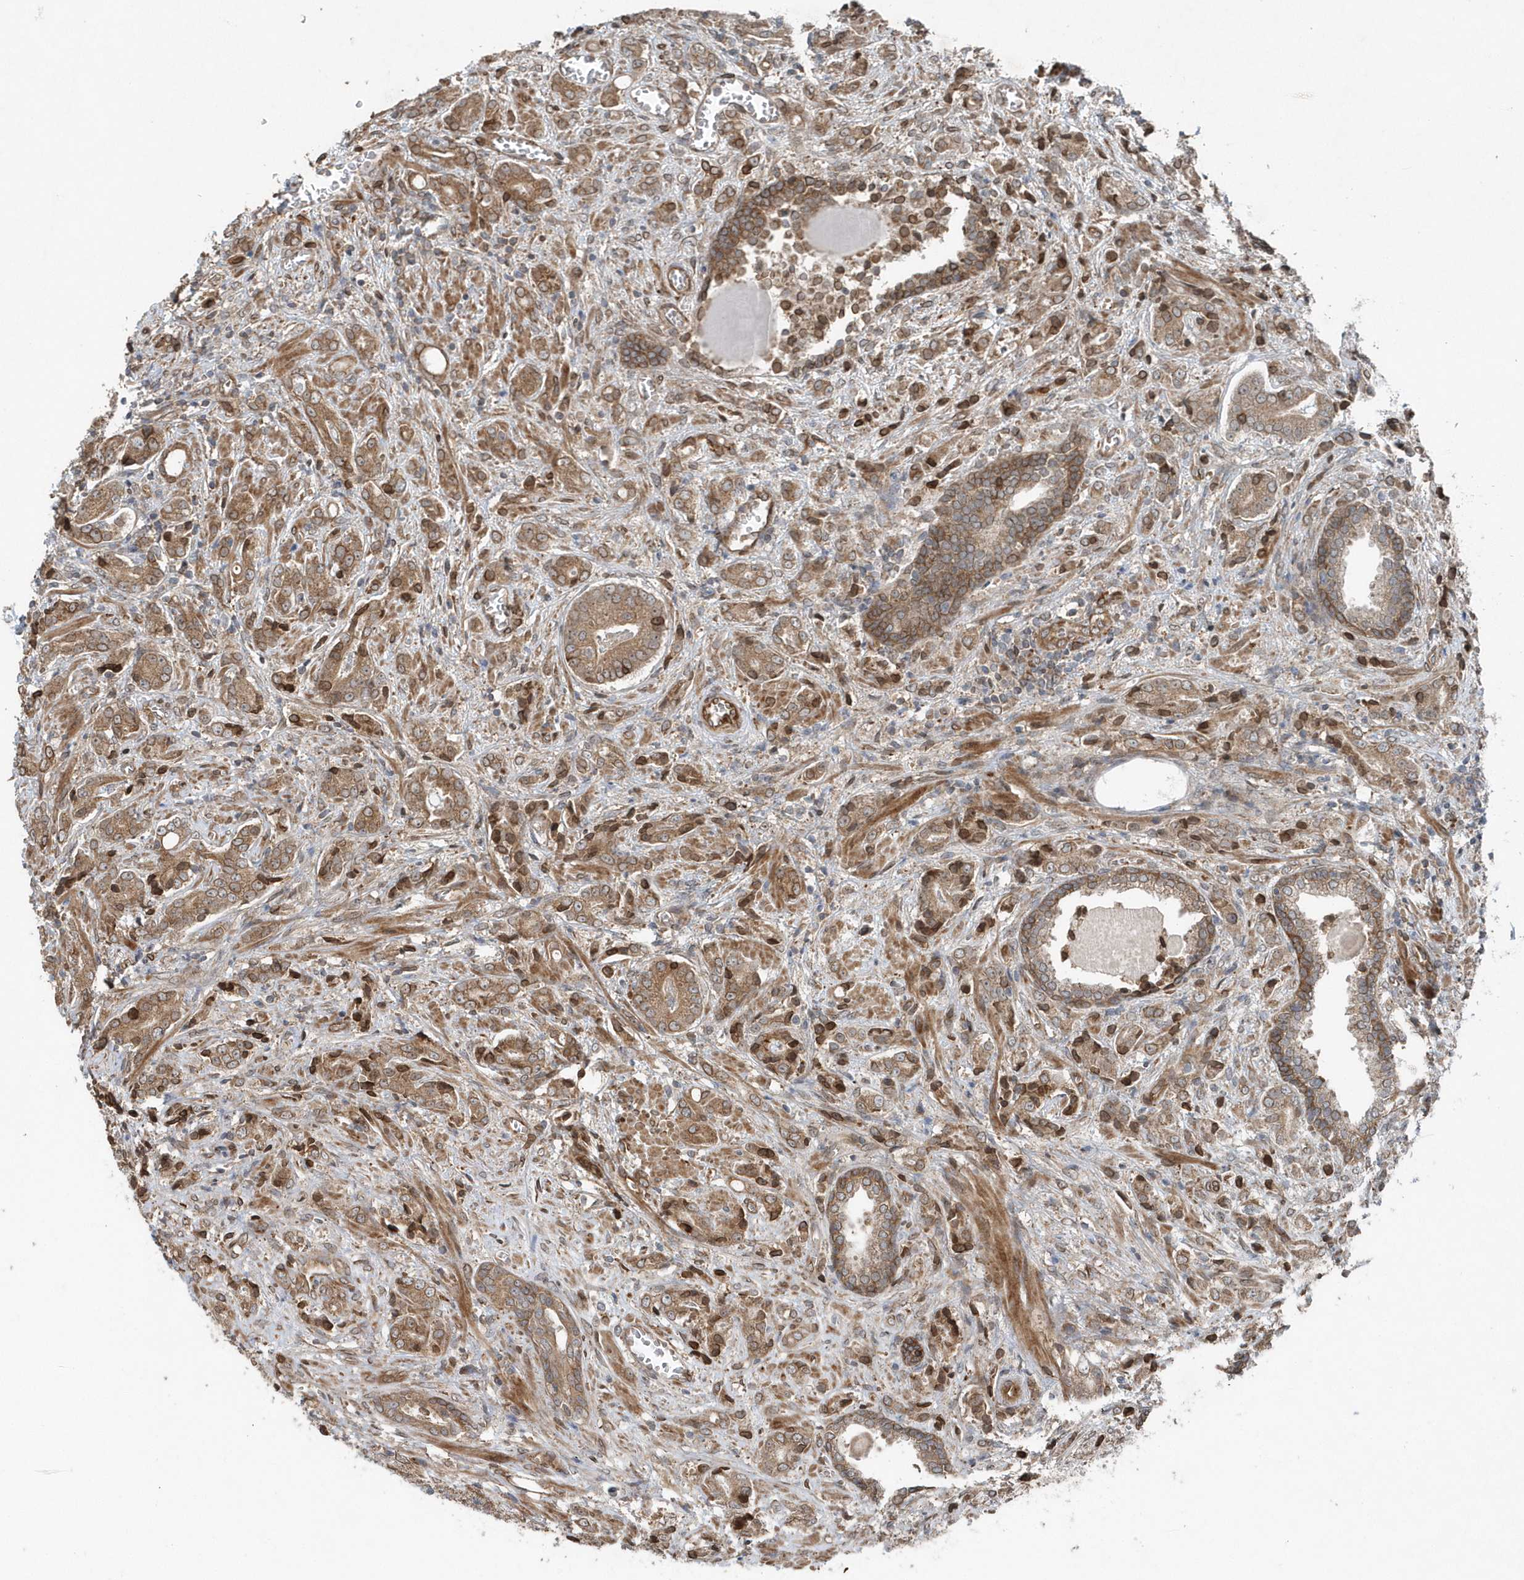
{"staining": {"intensity": "moderate", "quantity": ">75%", "location": "cytoplasmic/membranous"}, "tissue": "prostate cancer", "cell_type": "Tumor cells", "image_type": "cancer", "snomed": [{"axis": "morphology", "description": "Adenocarcinoma, High grade"}, {"axis": "topography", "description": "Prostate"}], "caption": "Human high-grade adenocarcinoma (prostate) stained with a brown dye demonstrates moderate cytoplasmic/membranous positive positivity in about >75% of tumor cells.", "gene": "MCC", "patient": {"sex": "male", "age": 57}}